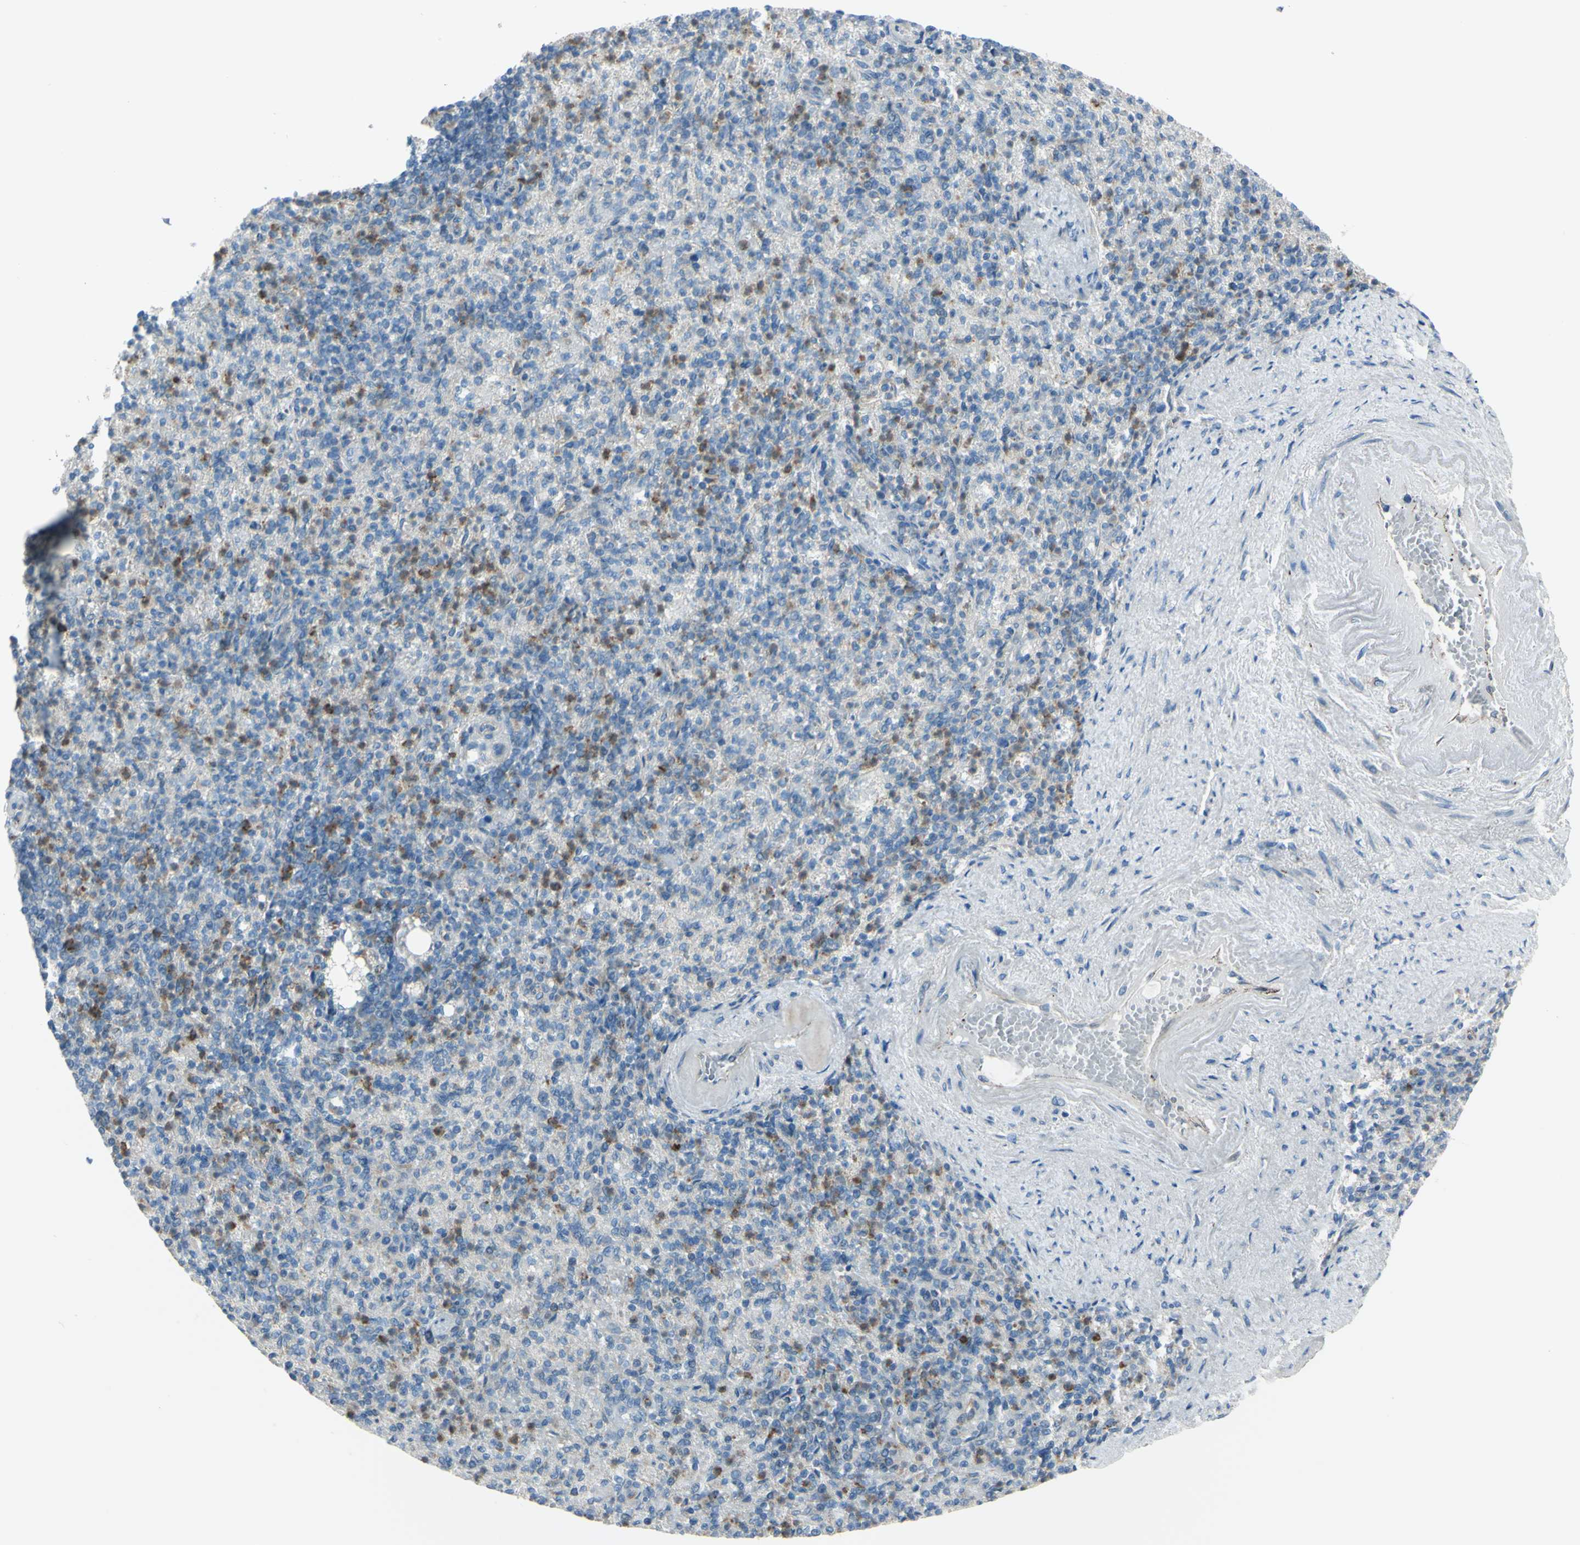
{"staining": {"intensity": "strong", "quantity": "25%-75%", "location": "cytoplasmic/membranous"}, "tissue": "spleen", "cell_type": "Cells in red pulp", "image_type": "normal", "snomed": [{"axis": "morphology", "description": "Normal tissue, NOS"}, {"axis": "topography", "description": "Spleen"}], "caption": "An immunohistochemistry (IHC) image of normal tissue is shown. Protein staining in brown shows strong cytoplasmic/membranous positivity in spleen within cells in red pulp. (IHC, brightfield microscopy, high magnification).", "gene": "LMTK2", "patient": {"sex": "female", "age": 74}}